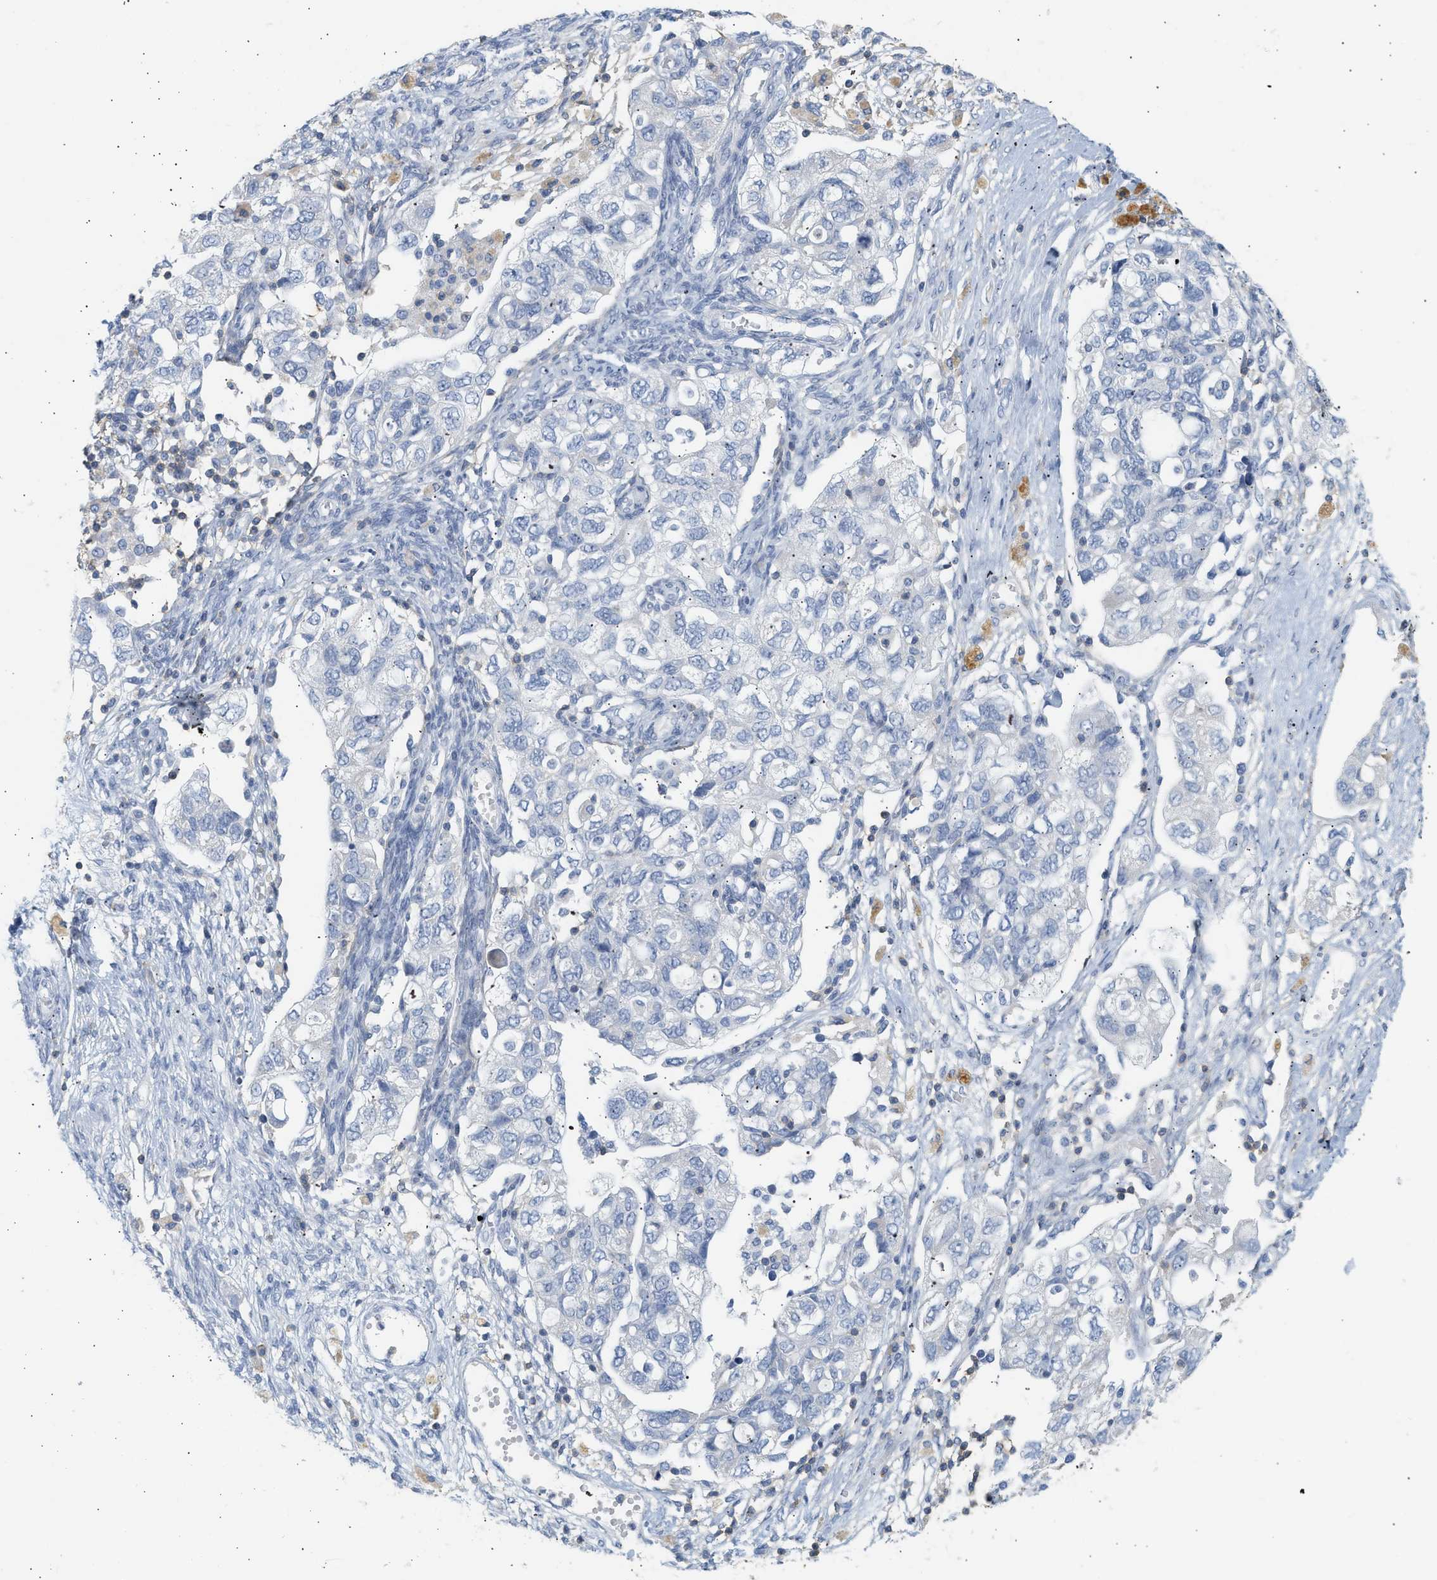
{"staining": {"intensity": "negative", "quantity": "none", "location": "none"}, "tissue": "ovarian cancer", "cell_type": "Tumor cells", "image_type": "cancer", "snomed": [{"axis": "morphology", "description": "Carcinoma, NOS"}, {"axis": "morphology", "description": "Cystadenocarcinoma, serous, NOS"}, {"axis": "topography", "description": "Ovary"}], "caption": "A micrograph of human carcinoma (ovarian) is negative for staining in tumor cells.", "gene": "BVES", "patient": {"sex": "female", "age": 69}}